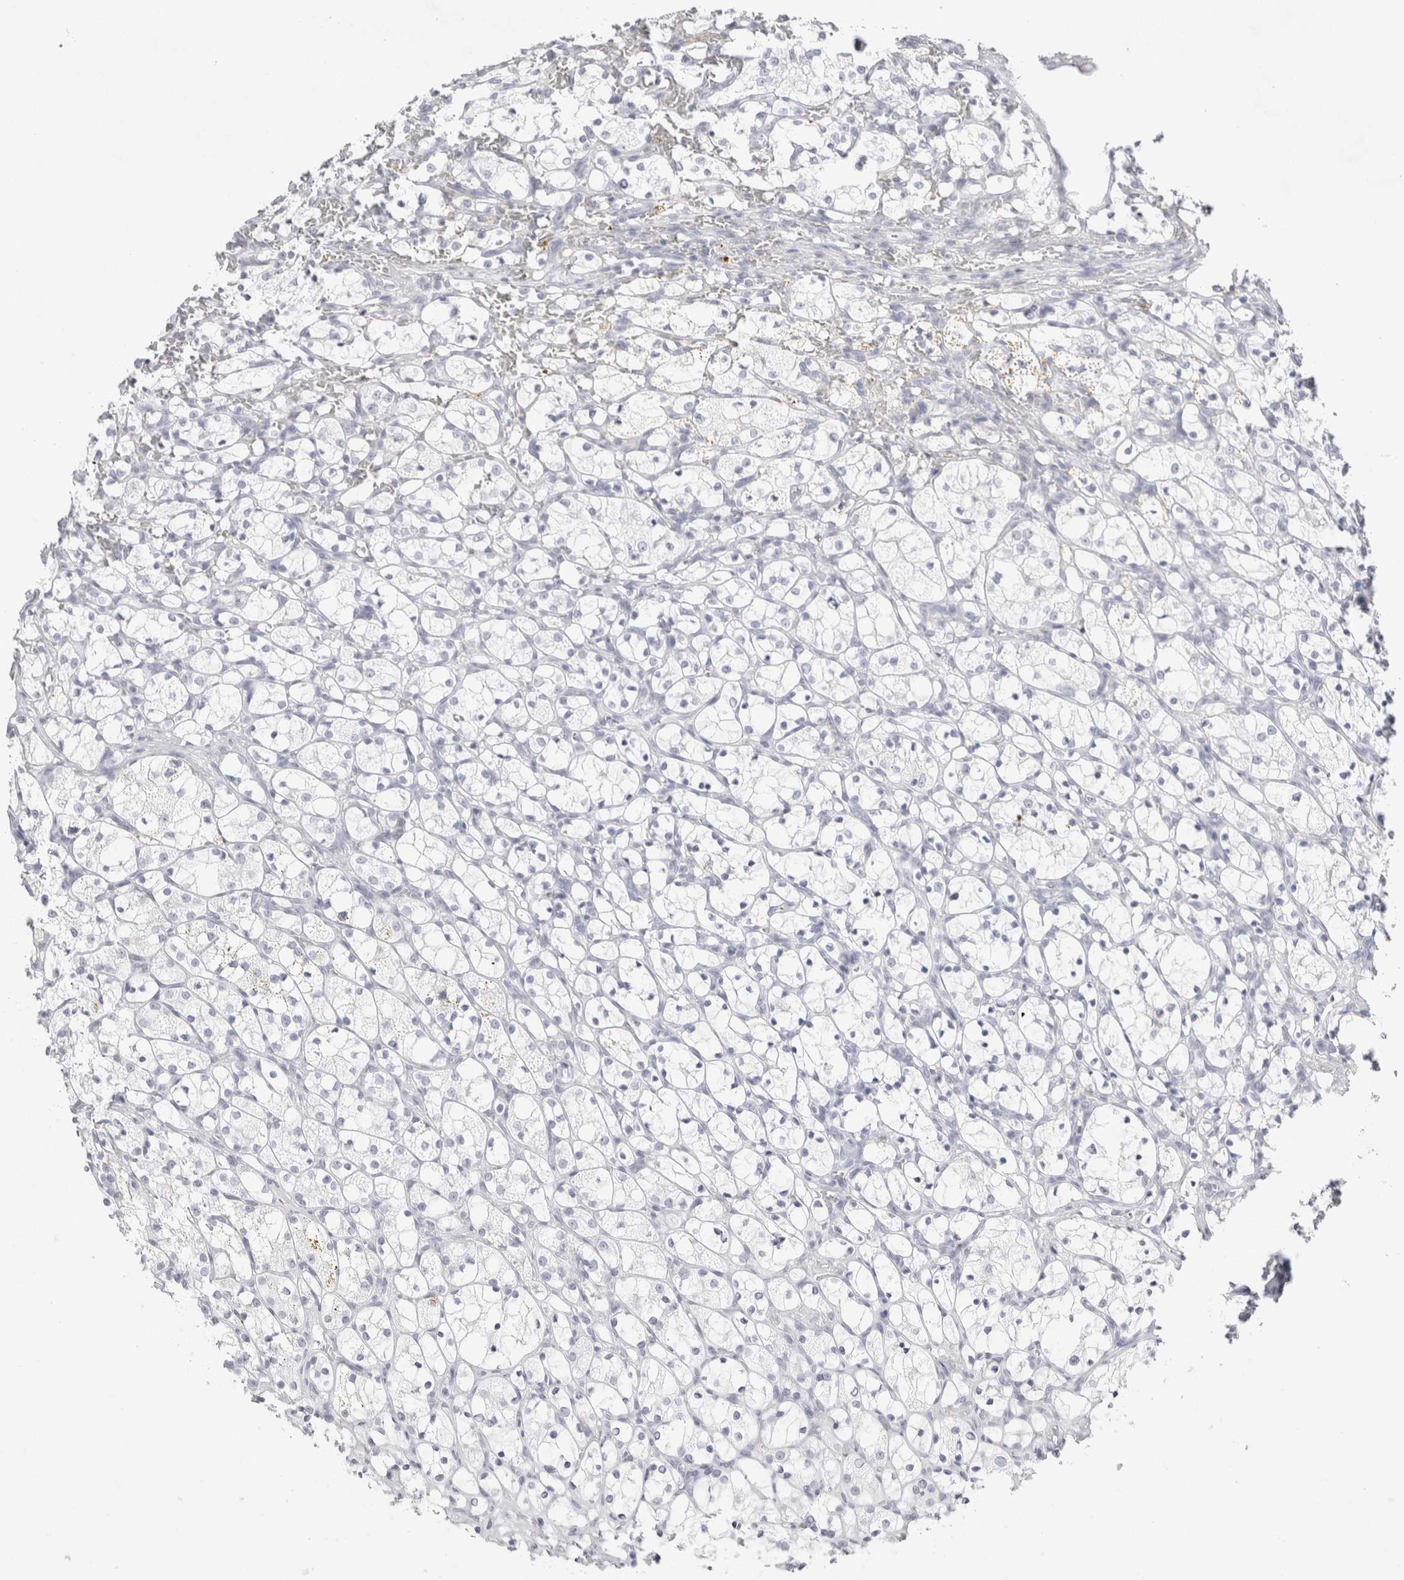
{"staining": {"intensity": "negative", "quantity": "none", "location": "none"}, "tissue": "renal cancer", "cell_type": "Tumor cells", "image_type": "cancer", "snomed": [{"axis": "morphology", "description": "Adenocarcinoma, NOS"}, {"axis": "topography", "description": "Kidney"}], "caption": "Immunohistochemistry (IHC) of human renal adenocarcinoma shows no staining in tumor cells. (Stains: DAB (3,3'-diaminobenzidine) immunohistochemistry (IHC) with hematoxylin counter stain, Microscopy: brightfield microscopy at high magnification).", "gene": "GARIN1A", "patient": {"sex": "female", "age": 69}}